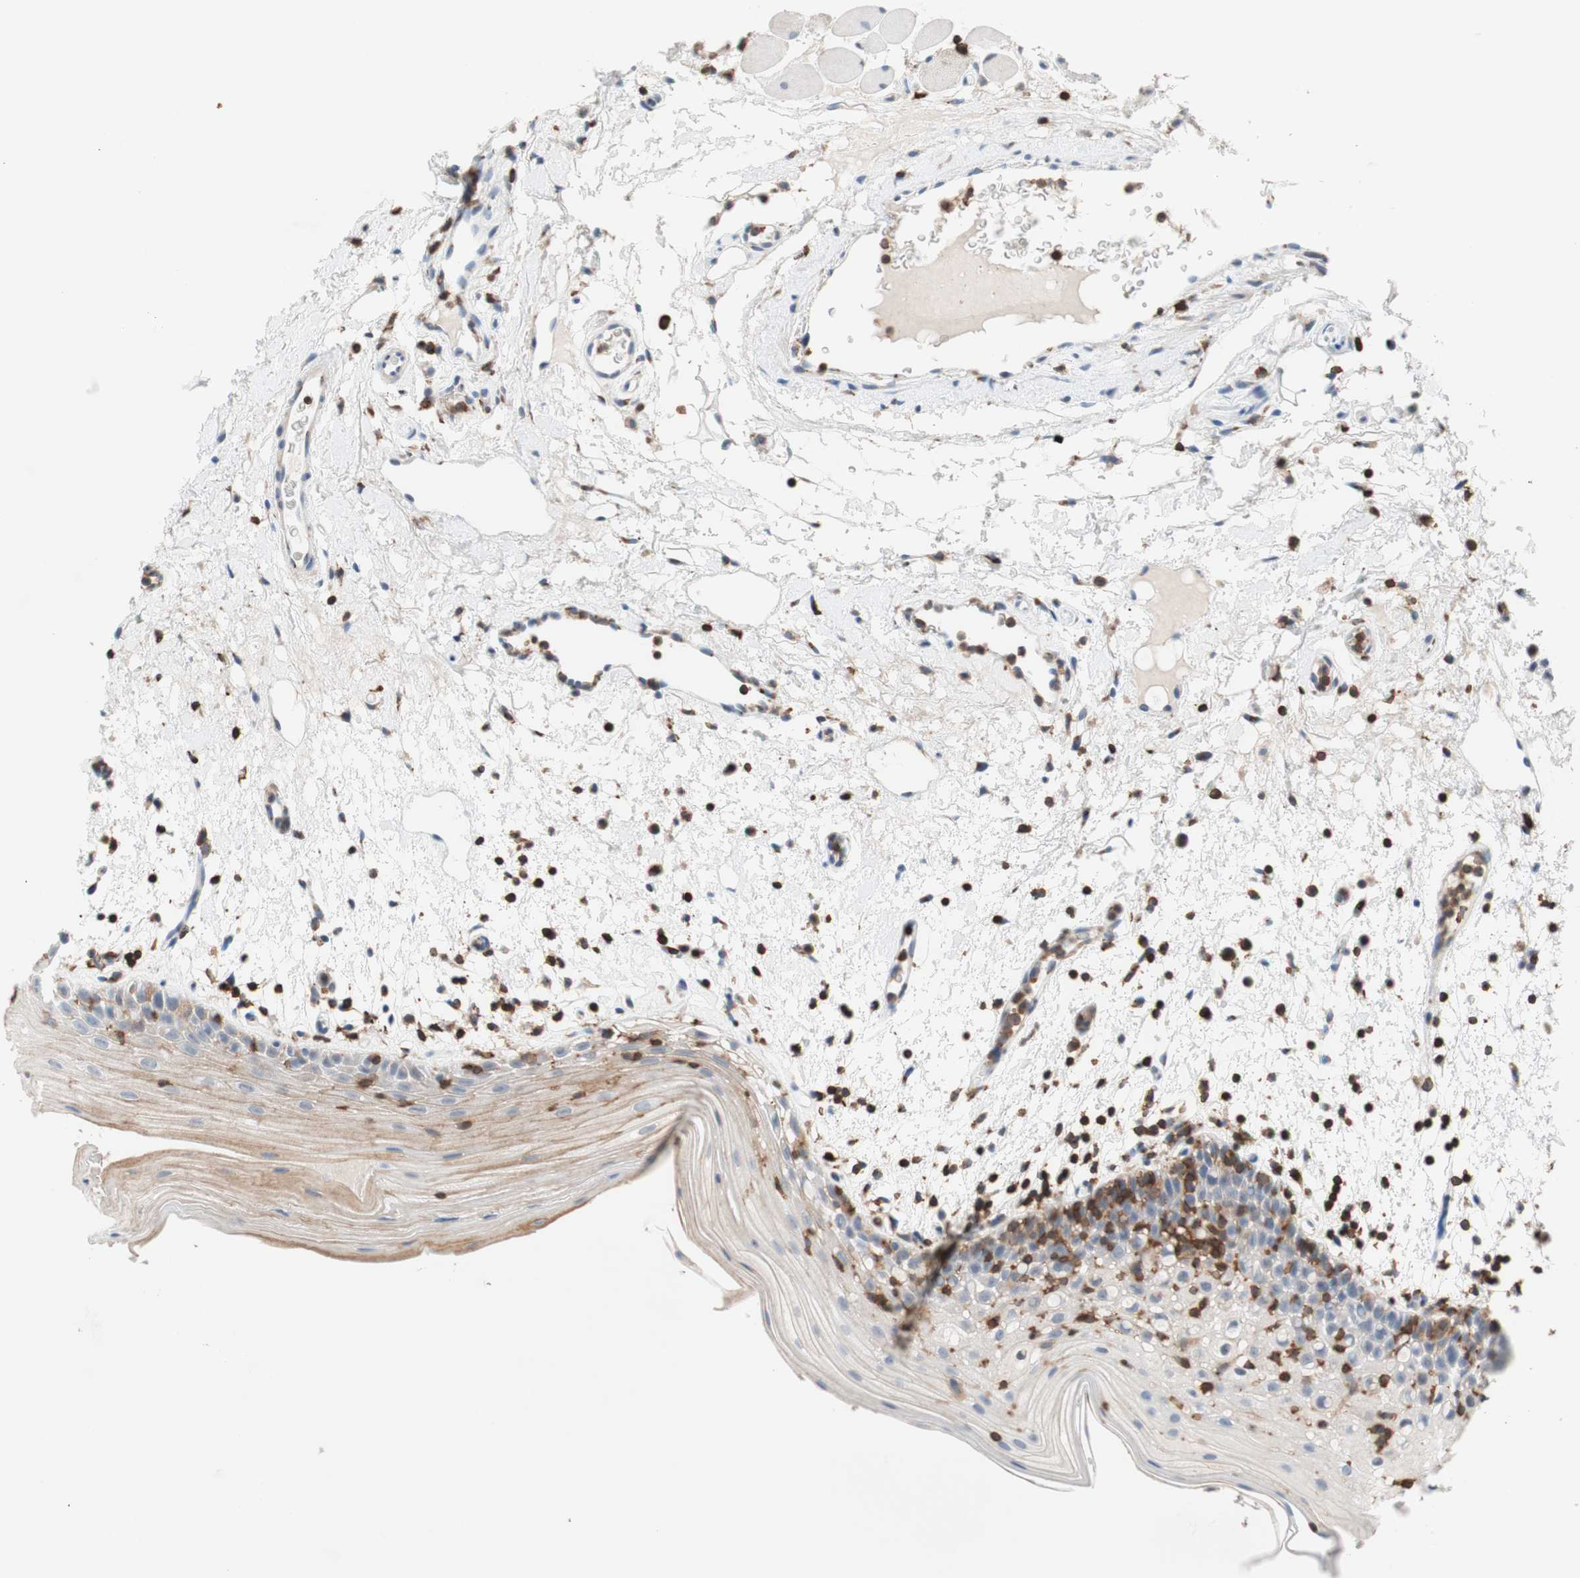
{"staining": {"intensity": "moderate", "quantity": "25%-75%", "location": "cytoplasmic/membranous"}, "tissue": "oral mucosa", "cell_type": "Squamous epithelial cells", "image_type": "normal", "snomed": [{"axis": "morphology", "description": "Normal tissue, NOS"}, {"axis": "morphology", "description": "Squamous cell carcinoma, NOS"}, {"axis": "topography", "description": "Skeletal muscle"}, {"axis": "topography", "description": "Oral tissue"}], "caption": "Moderate cytoplasmic/membranous protein positivity is appreciated in about 25%-75% of squamous epithelial cells in oral mucosa. (brown staining indicates protein expression, while blue staining denotes nuclei).", "gene": "SPINK6", "patient": {"sex": "male", "age": 71}}